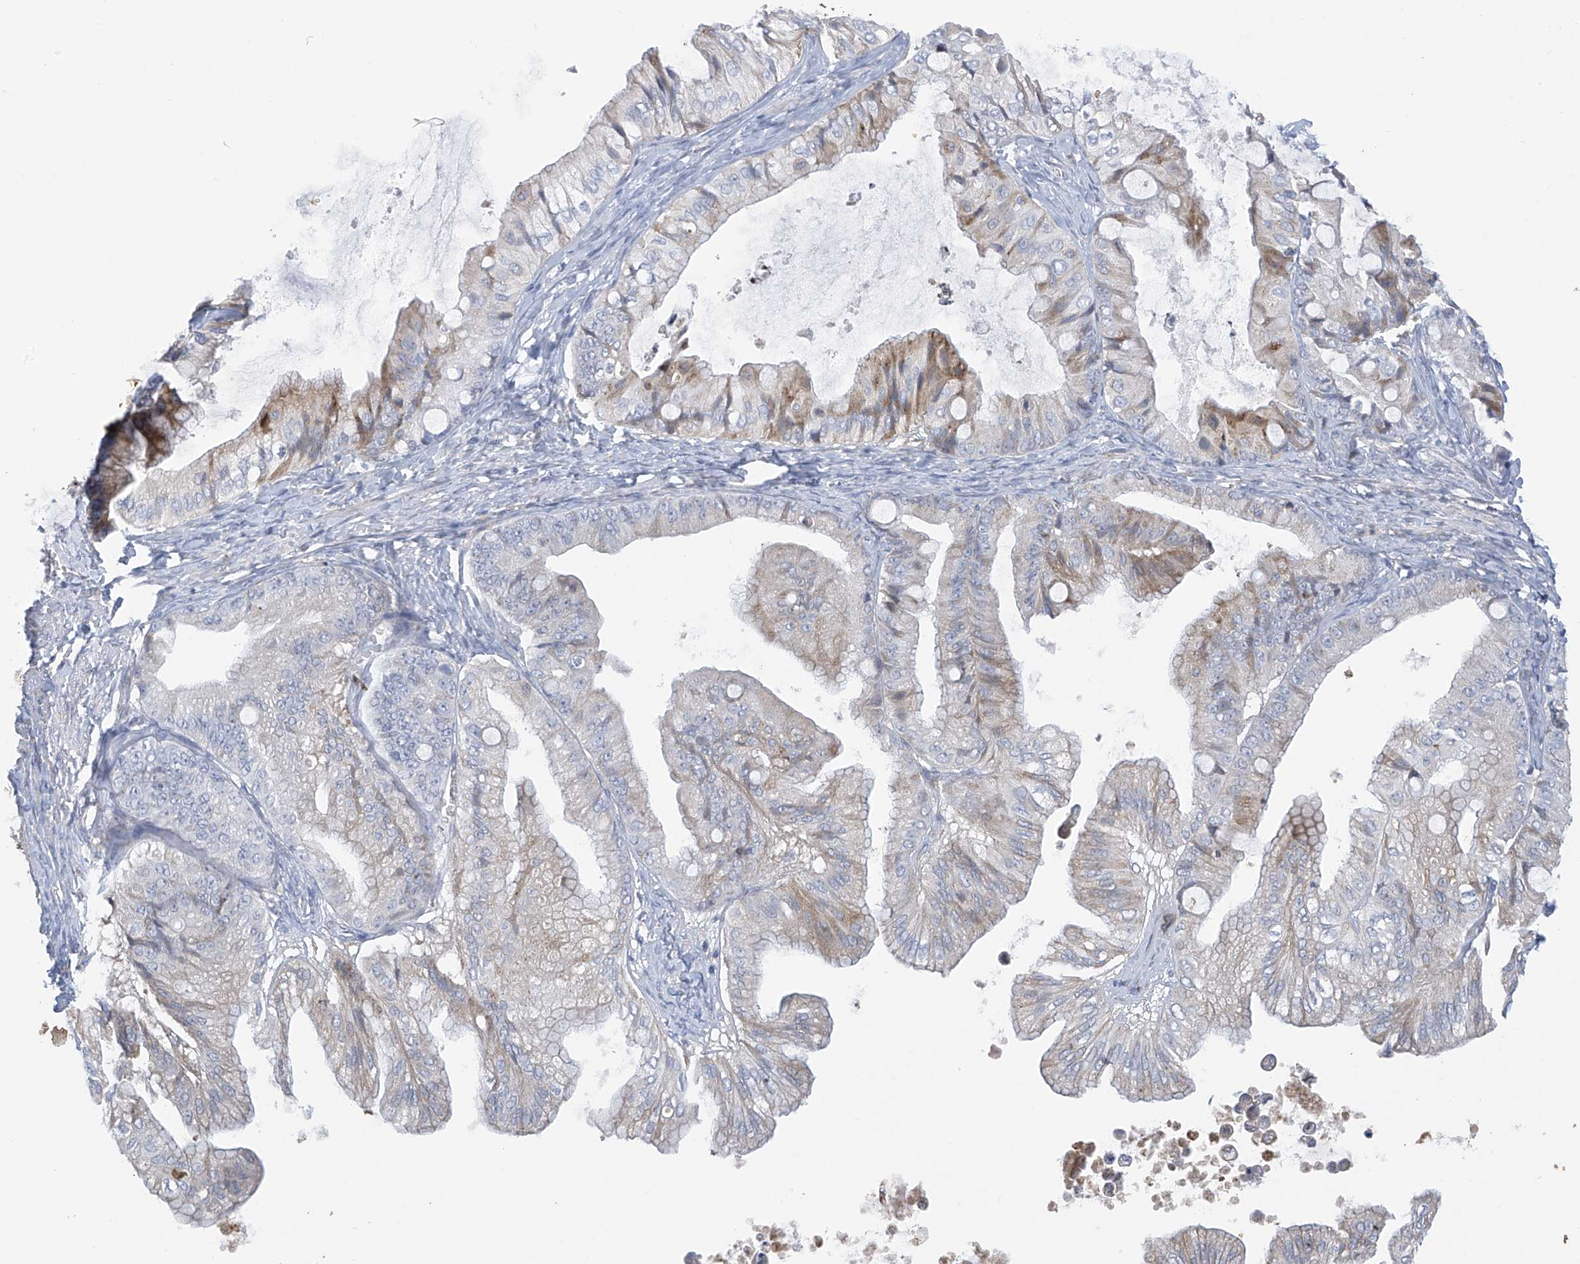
{"staining": {"intensity": "weak", "quantity": "<25%", "location": "cytoplasmic/membranous"}, "tissue": "ovarian cancer", "cell_type": "Tumor cells", "image_type": "cancer", "snomed": [{"axis": "morphology", "description": "Cystadenocarcinoma, mucinous, NOS"}, {"axis": "topography", "description": "Ovary"}], "caption": "Immunohistochemistry of ovarian cancer (mucinous cystadenocarcinoma) shows no expression in tumor cells.", "gene": "SLCO4A1", "patient": {"sex": "female", "age": 71}}